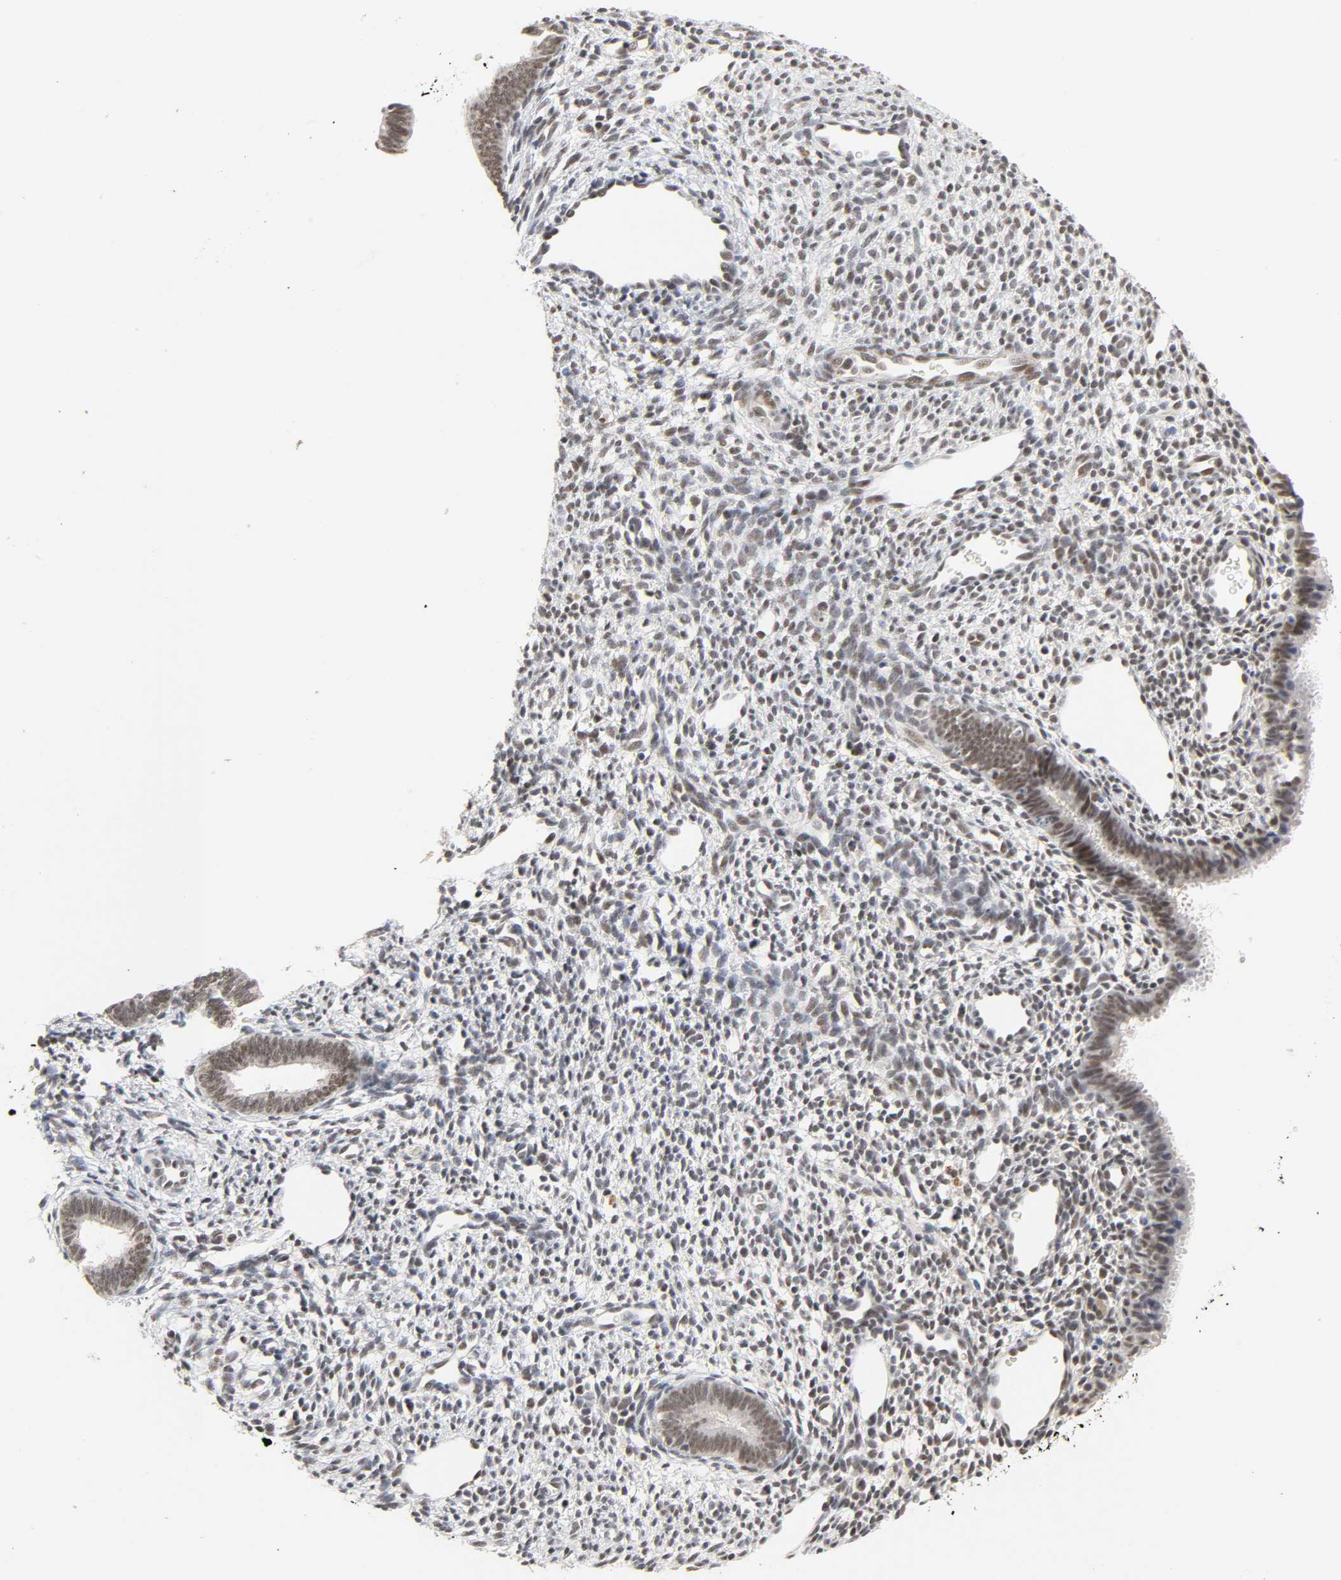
{"staining": {"intensity": "moderate", "quantity": "25%-75%", "location": "nuclear"}, "tissue": "endometrium", "cell_type": "Cells in endometrial stroma", "image_type": "normal", "snomed": [{"axis": "morphology", "description": "Normal tissue, NOS"}, {"axis": "topography", "description": "Endometrium"}], "caption": "DAB (3,3'-diaminobenzidine) immunohistochemical staining of unremarkable endometrium exhibits moderate nuclear protein staining in approximately 25%-75% of cells in endometrial stroma.", "gene": "NCOA6", "patient": {"sex": "female", "age": 27}}